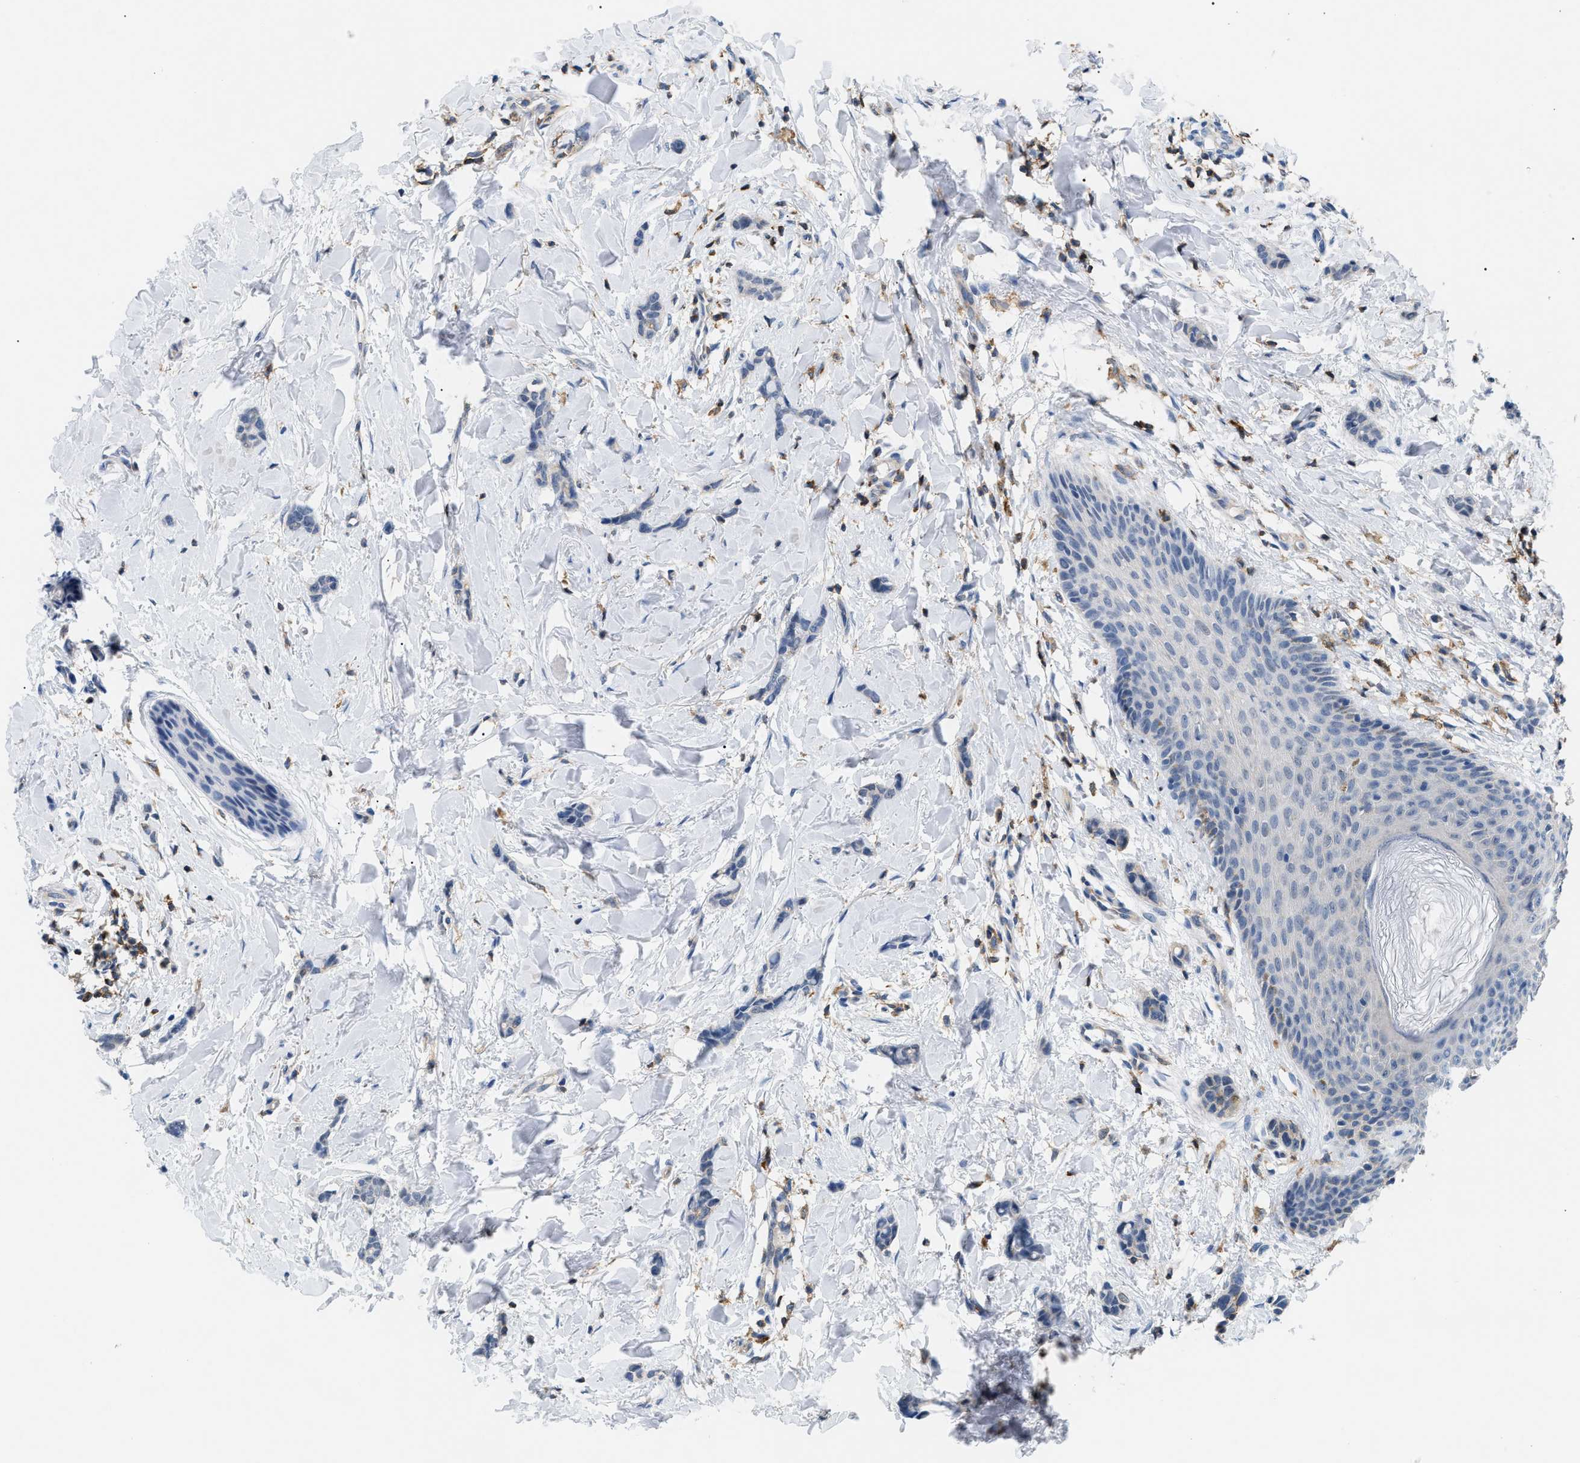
{"staining": {"intensity": "negative", "quantity": "none", "location": "none"}, "tissue": "breast cancer", "cell_type": "Tumor cells", "image_type": "cancer", "snomed": [{"axis": "morphology", "description": "Lobular carcinoma"}, {"axis": "topography", "description": "Skin"}, {"axis": "topography", "description": "Breast"}], "caption": "Tumor cells are negative for protein expression in human lobular carcinoma (breast). The staining was performed using DAB to visualize the protein expression in brown, while the nuclei were stained in blue with hematoxylin (Magnification: 20x).", "gene": "INPP5D", "patient": {"sex": "female", "age": 46}}